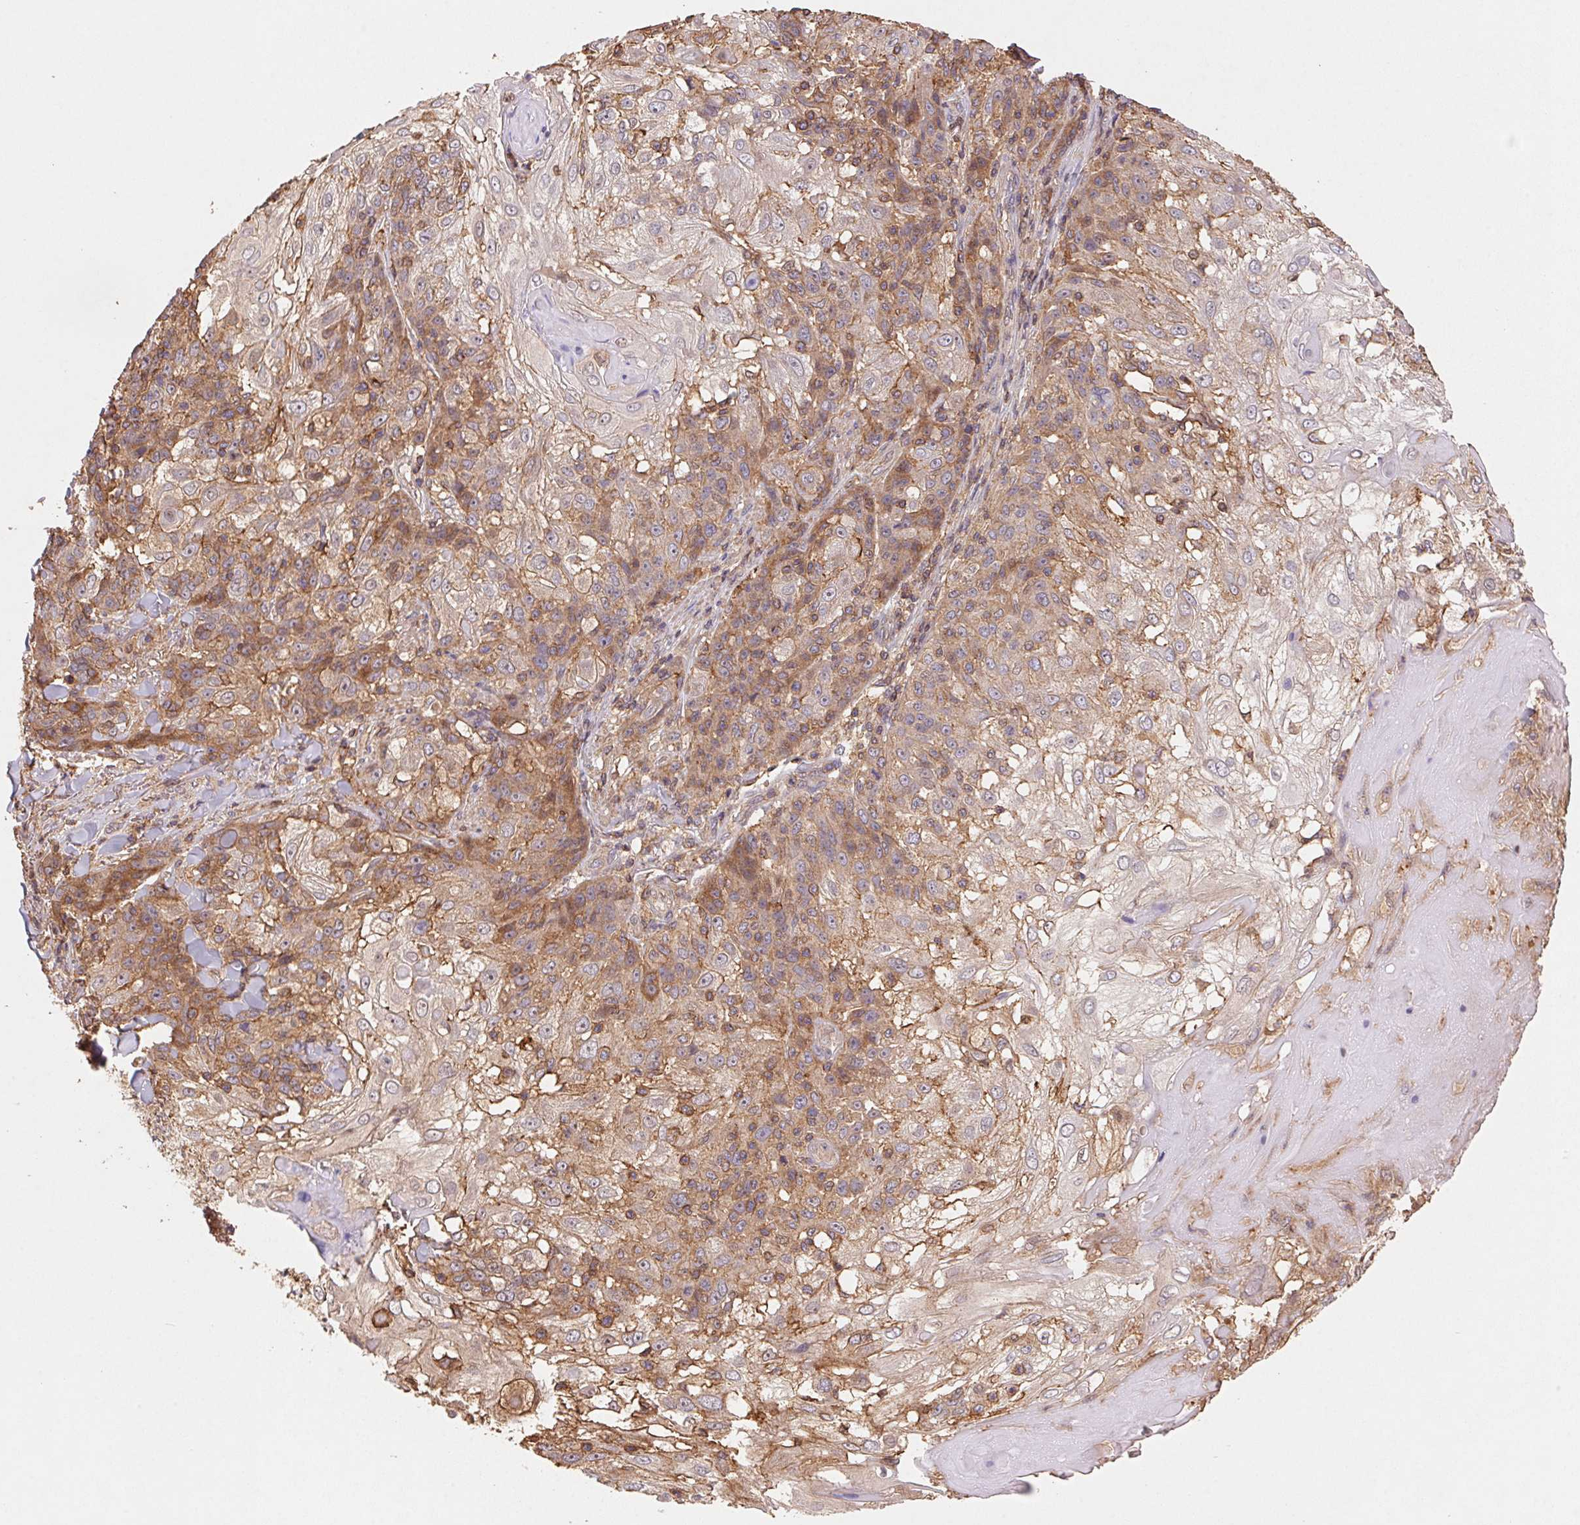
{"staining": {"intensity": "moderate", "quantity": "25%-75%", "location": "cytoplasmic/membranous"}, "tissue": "skin cancer", "cell_type": "Tumor cells", "image_type": "cancer", "snomed": [{"axis": "morphology", "description": "Normal tissue, NOS"}, {"axis": "morphology", "description": "Squamous cell carcinoma, NOS"}, {"axis": "topography", "description": "Skin"}], "caption": "Skin squamous cell carcinoma stained with immunohistochemistry shows moderate cytoplasmic/membranous staining in approximately 25%-75% of tumor cells.", "gene": "ATG10", "patient": {"sex": "female", "age": 83}}